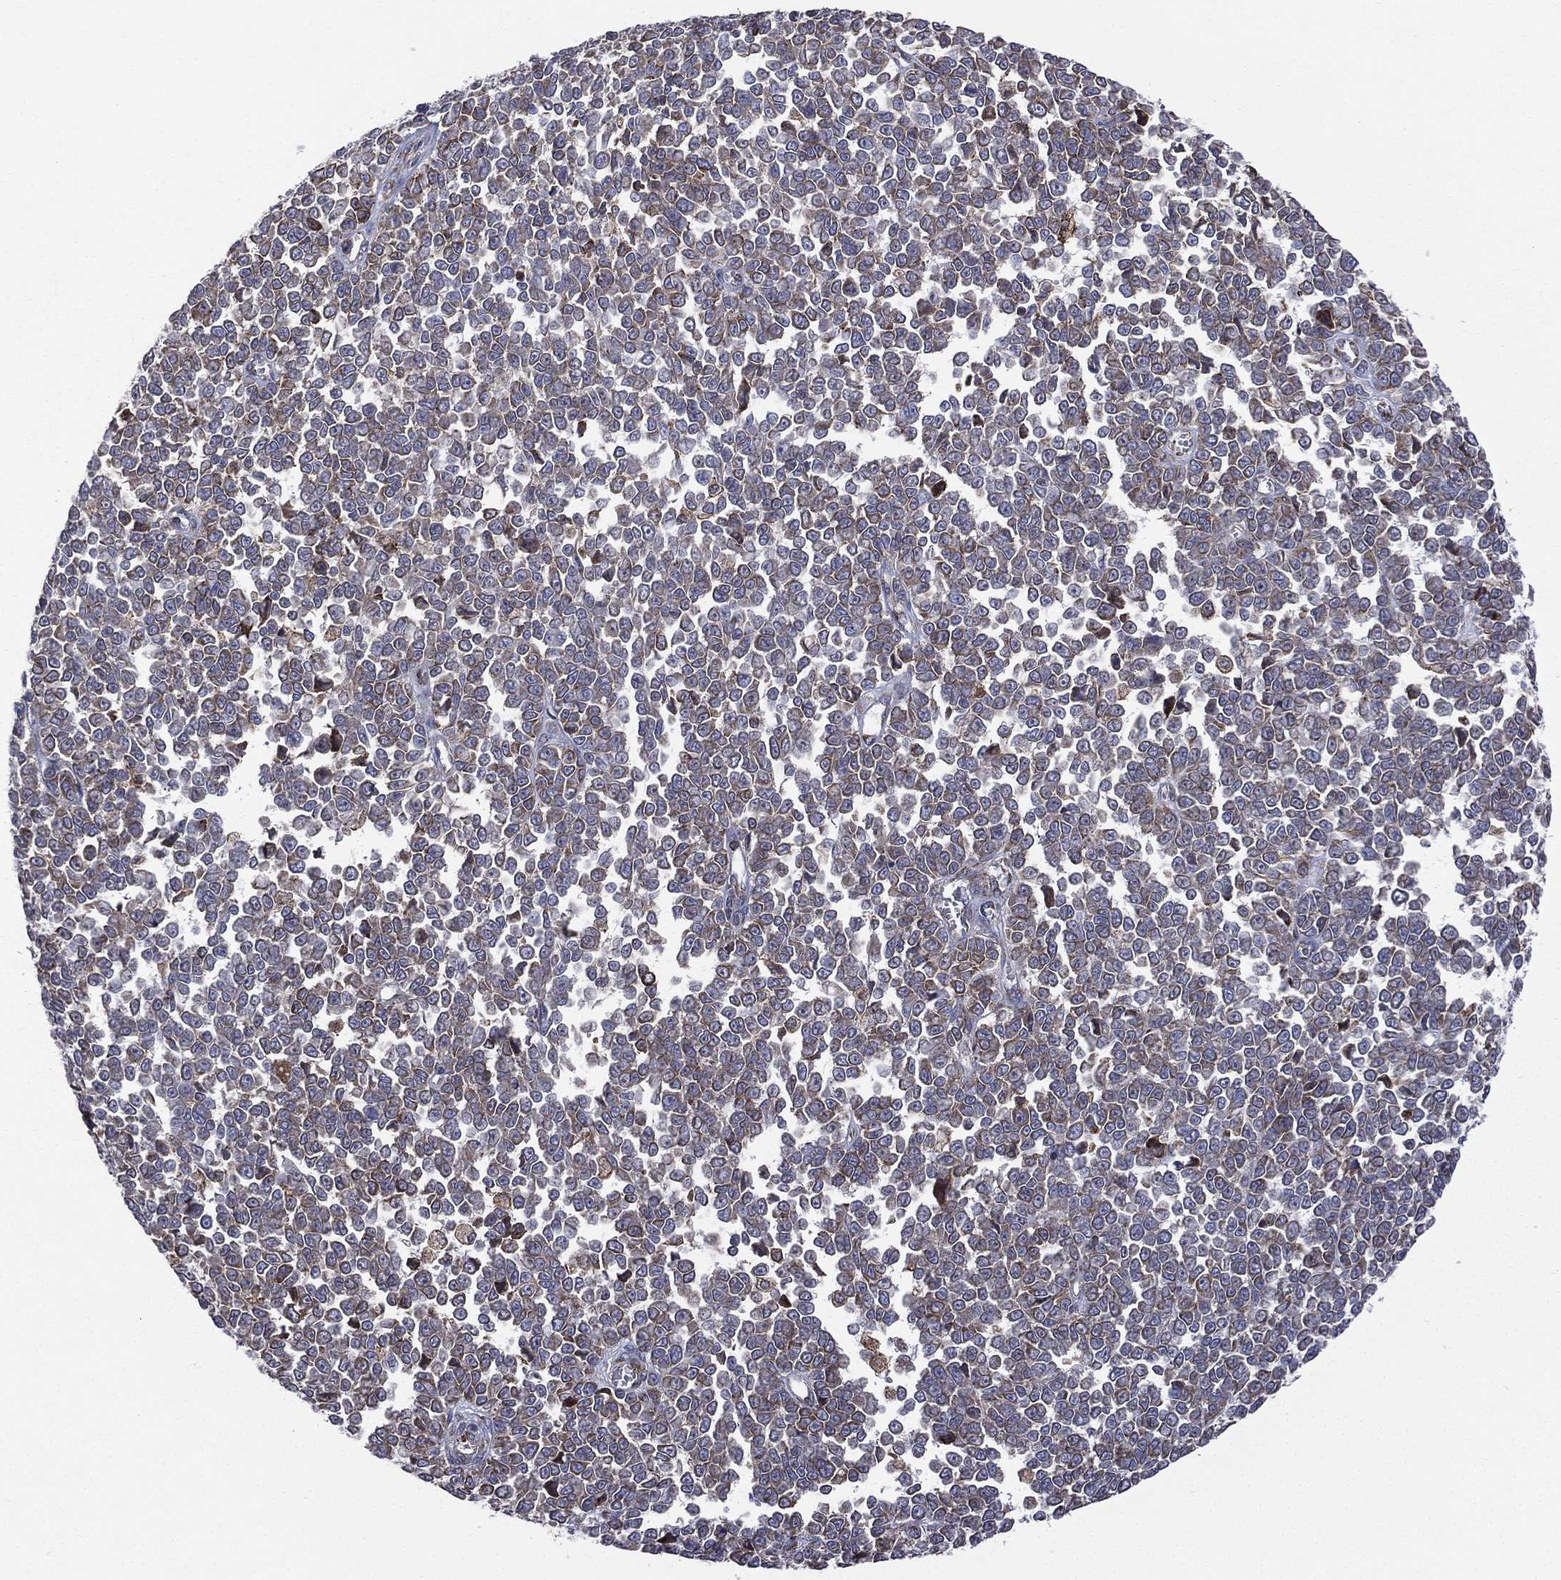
{"staining": {"intensity": "weak", "quantity": "25%-75%", "location": "cytoplasmic/membranous"}, "tissue": "melanoma", "cell_type": "Tumor cells", "image_type": "cancer", "snomed": [{"axis": "morphology", "description": "Malignant melanoma, NOS"}, {"axis": "topography", "description": "Skin"}], "caption": "Melanoma stained for a protein reveals weak cytoplasmic/membranous positivity in tumor cells.", "gene": "C20orf96", "patient": {"sex": "female", "age": 95}}